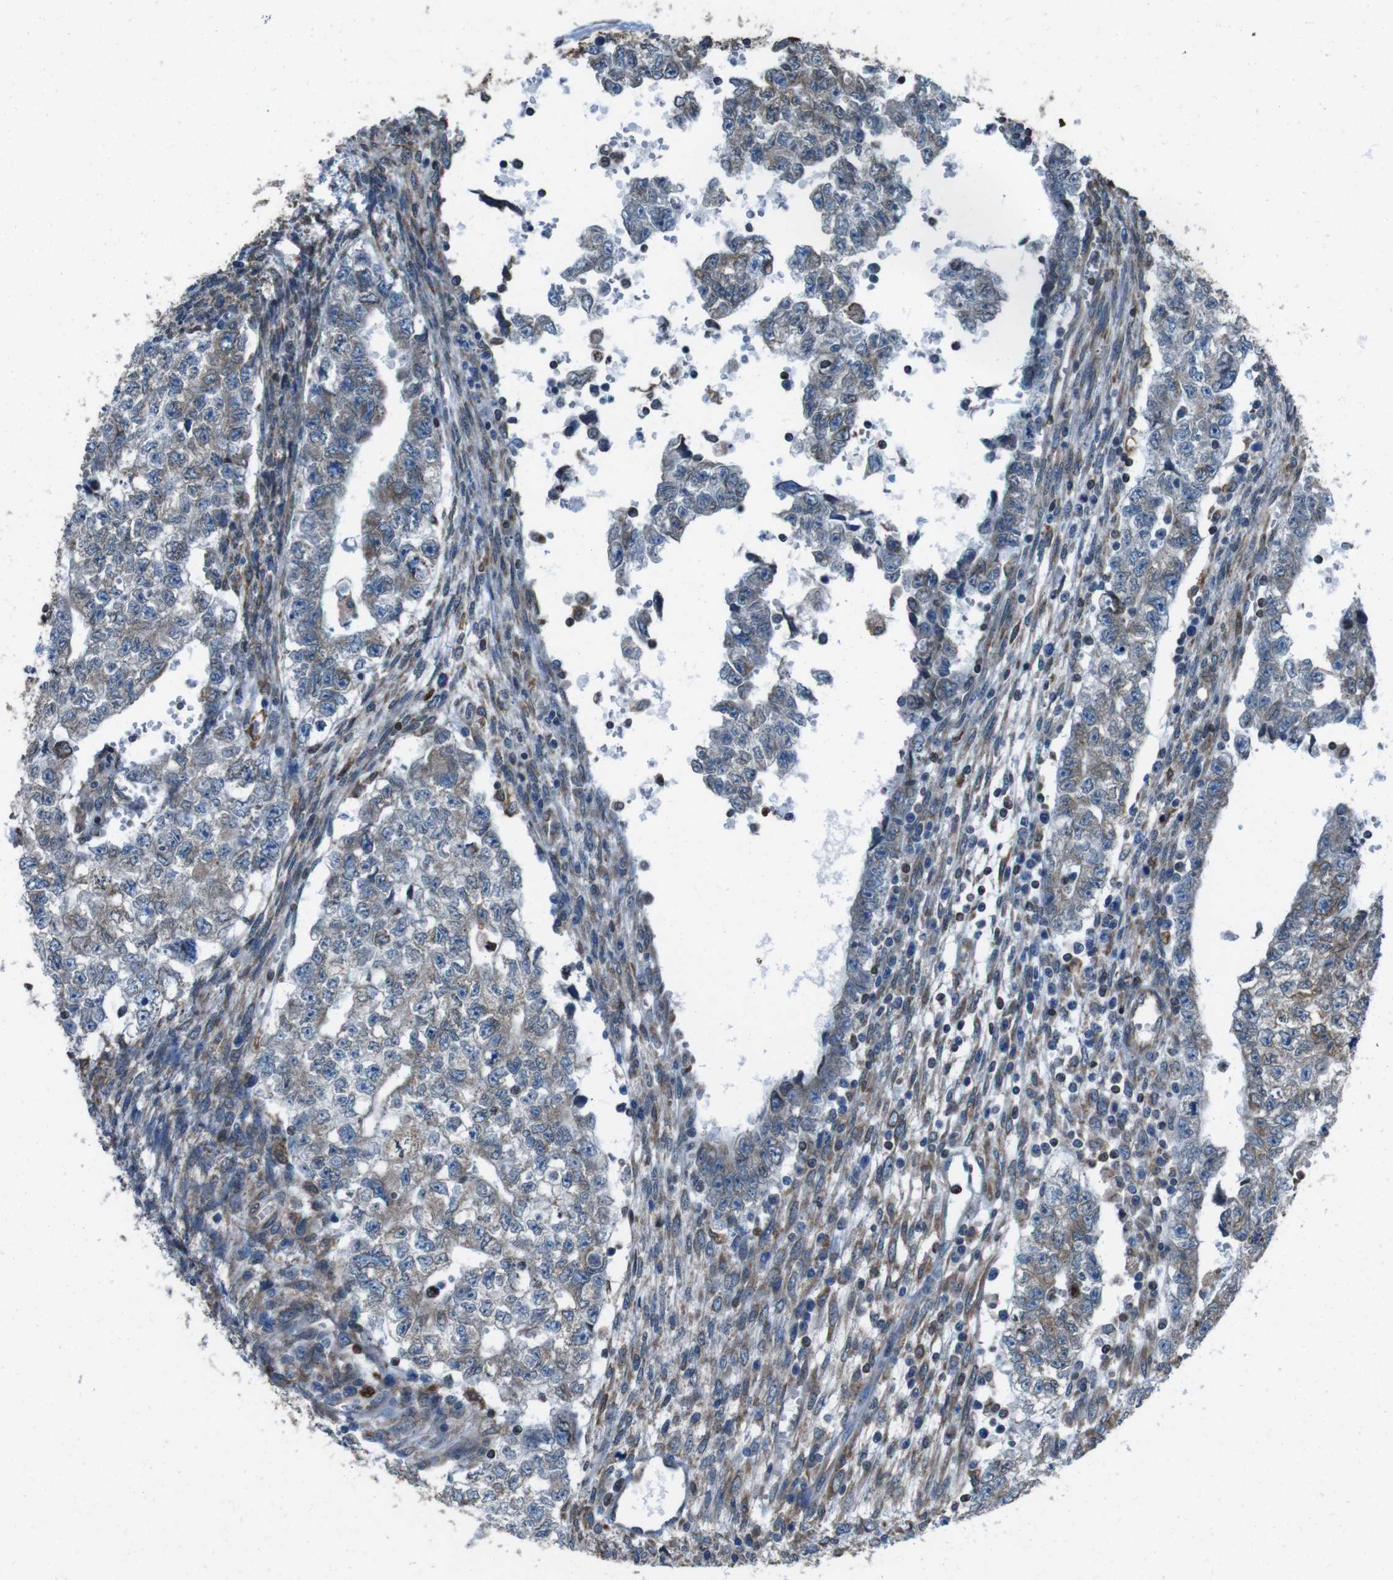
{"staining": {"intensity": "weak", "quantity": ">75%", "location": "cytoplasmic/membranous"}, "tissue": "testis cancer", "cell_type": "Tumor cells", "image_type": "cancer", "snomed": [{"axis": "morphology", "description": "Seminoma, NOS"}, {"axis": "morphology", "description": "Carcinoma, Embryonal, NOS"}, {"axis": "topography", "description": "Testis"}], "caption": "A high-resolution micrograph shows immunohistochemistry (IHC) staining of testis seminoma, which reveals weak cytoplasmic/membranous expression in about >75% of tumor cells.", "gene": "APMAP", "patient": {"sex": "male", "age": 38}}